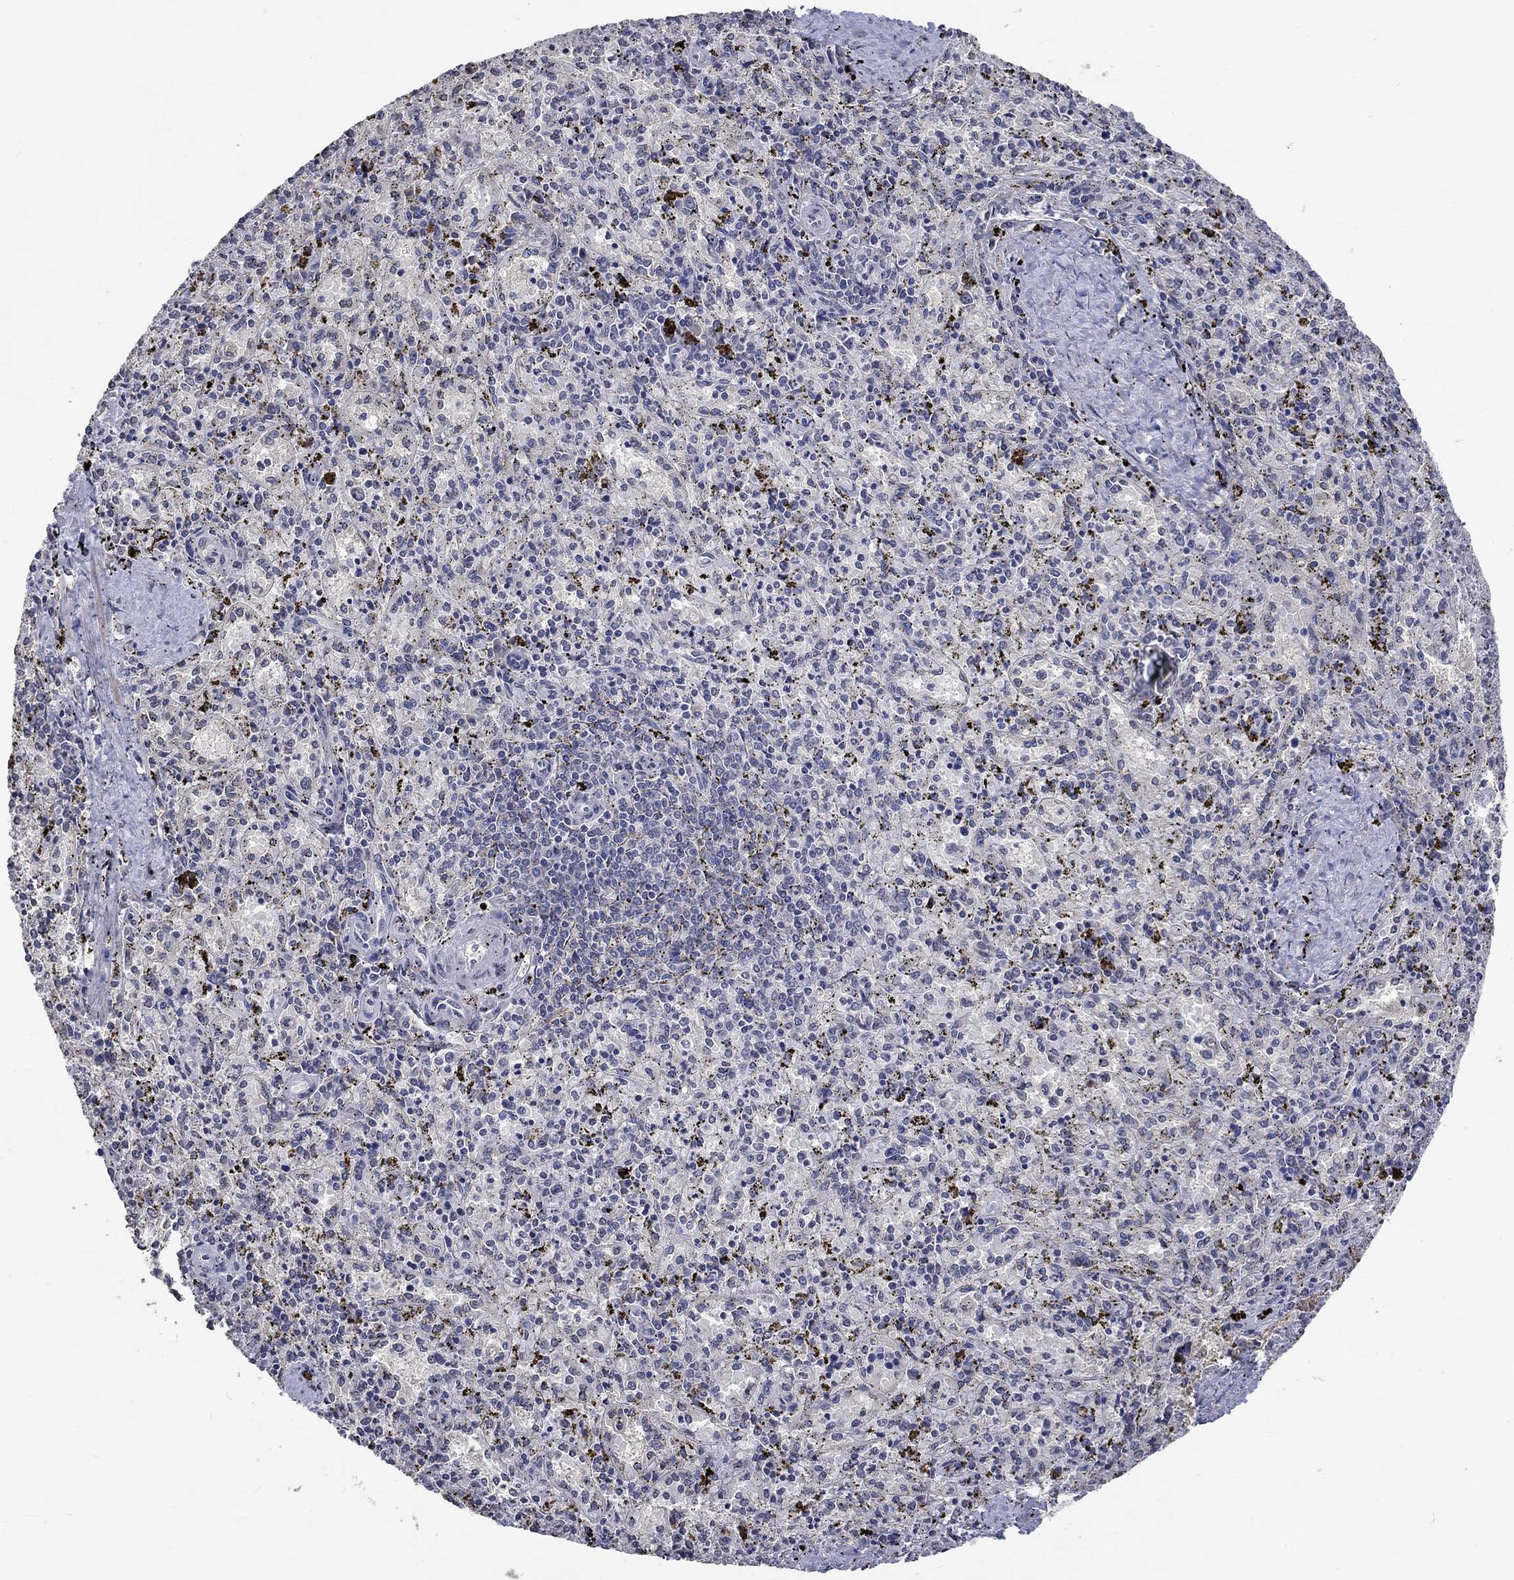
{"staining": {"intensity": "negative", "quantity": "none", "location": "none"}, "tissue": "spleen", "cell_type": "Cells in red pulp", "image_type": "normal", "snomed": [{"axis": "morphology", "description": "Normal tissue, NOS"}, {"axis": "topography", "description": "Spleen"}], "caption": "Immunohistochemistry image of benign spleen: spleen stained with DAB exhibits no significant protein staining in cells in red pulp.", "gene": "TMEM169", "patient": {"sex": "female", "age": 50}}